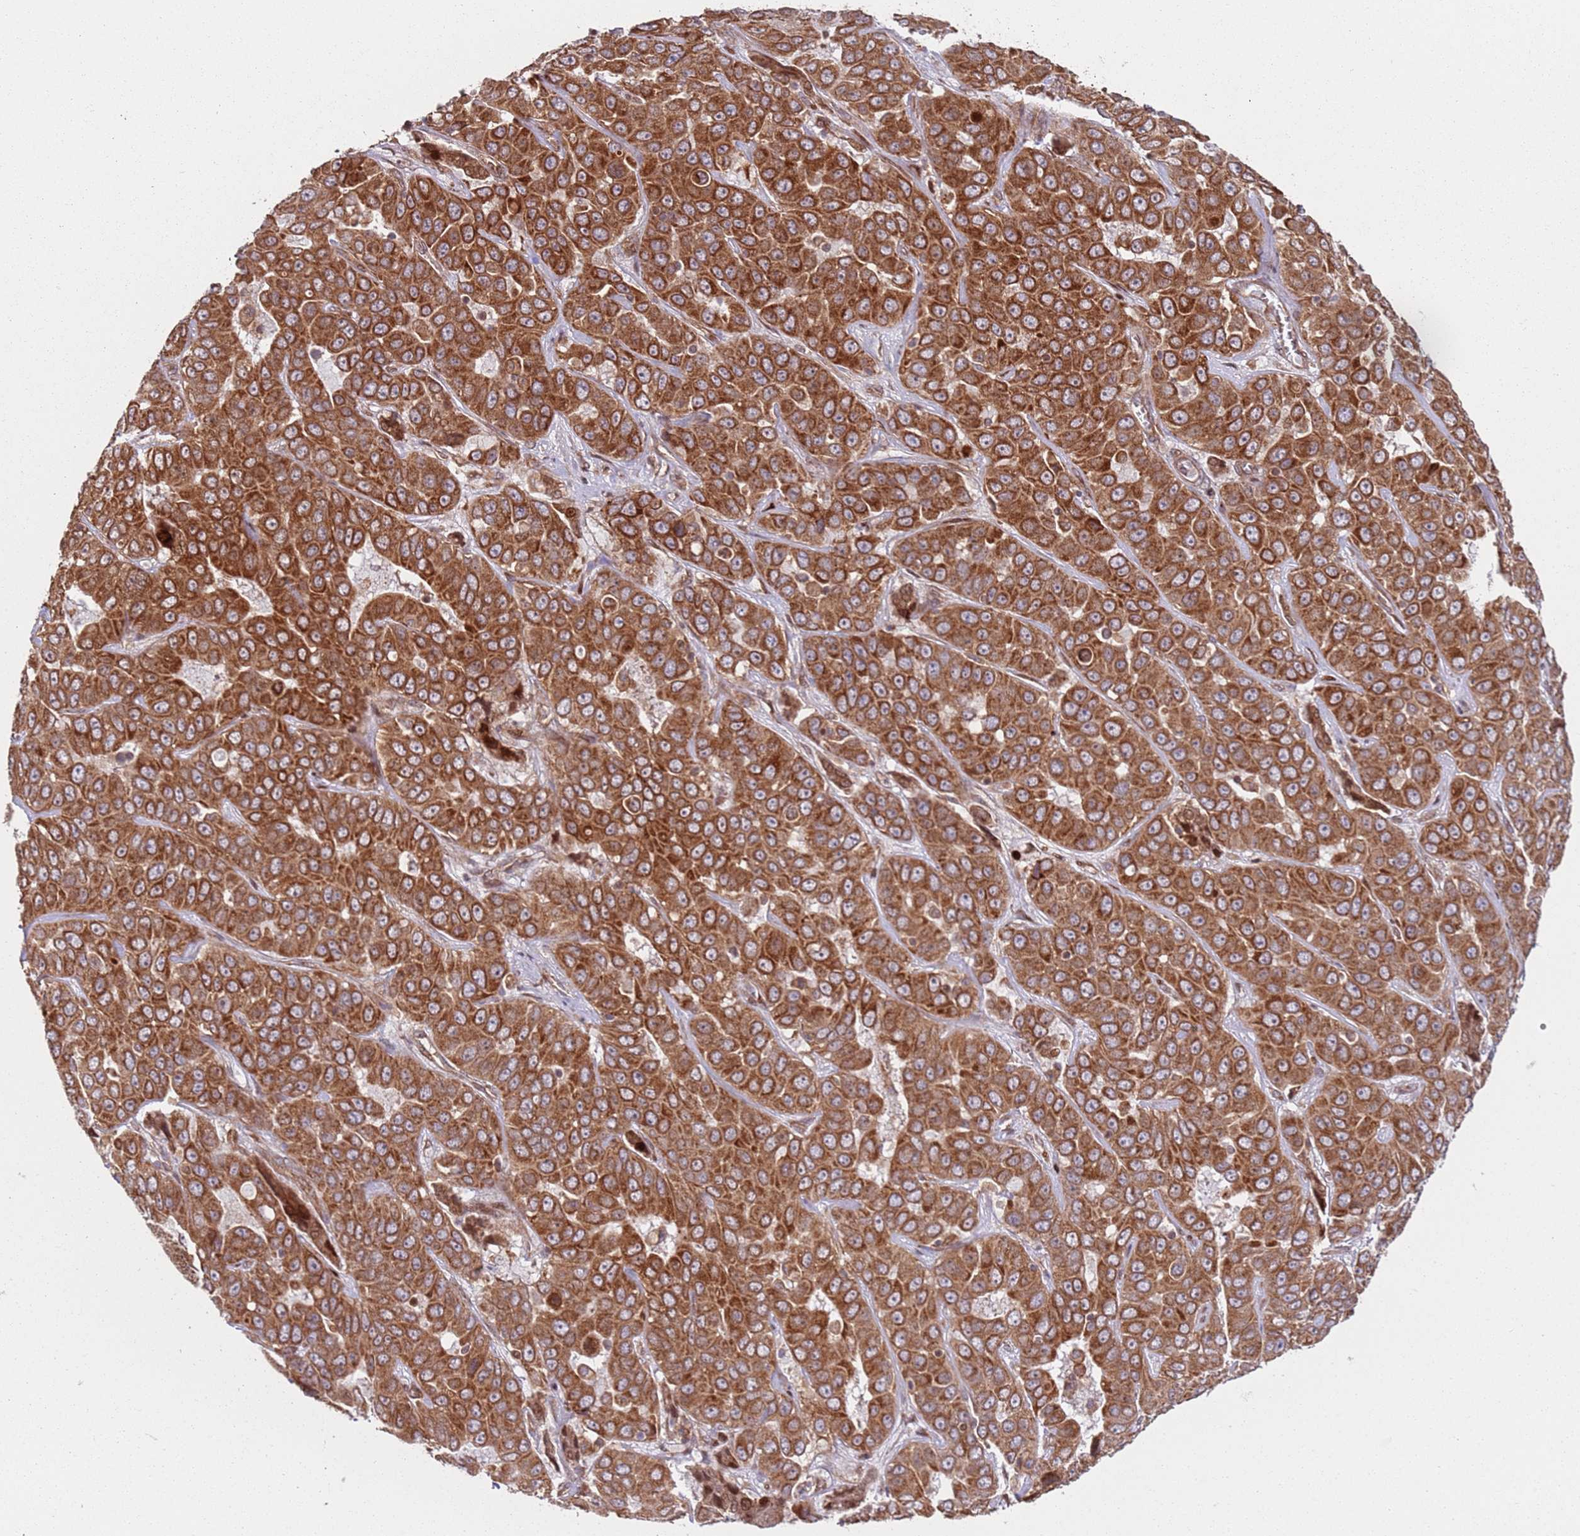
{"staining": {"intensity": "strong", "quantity": ">75%", "location": "cytoplasmic/membranous"}, "tissue": "liver cancer", "cell_type": "Tumor cells", "image_type": "cancer", "snomed": [{"axis": "morphology", "description": "Cholangiocarcinoma"}, {"axis": "topography", "description": "Liver"}], "caption": "Brown immunohistochemical staining in liver cancer (cholangiocarcinoma) exhibits strong cytoplasmic/membranous positivity in approximately >75% of tumor cells. (DAB = brown stain, brightfield microscopy at high magnification).", "gene": "HNRNPLL", "patient": {"sex": "female", "age": 52}}